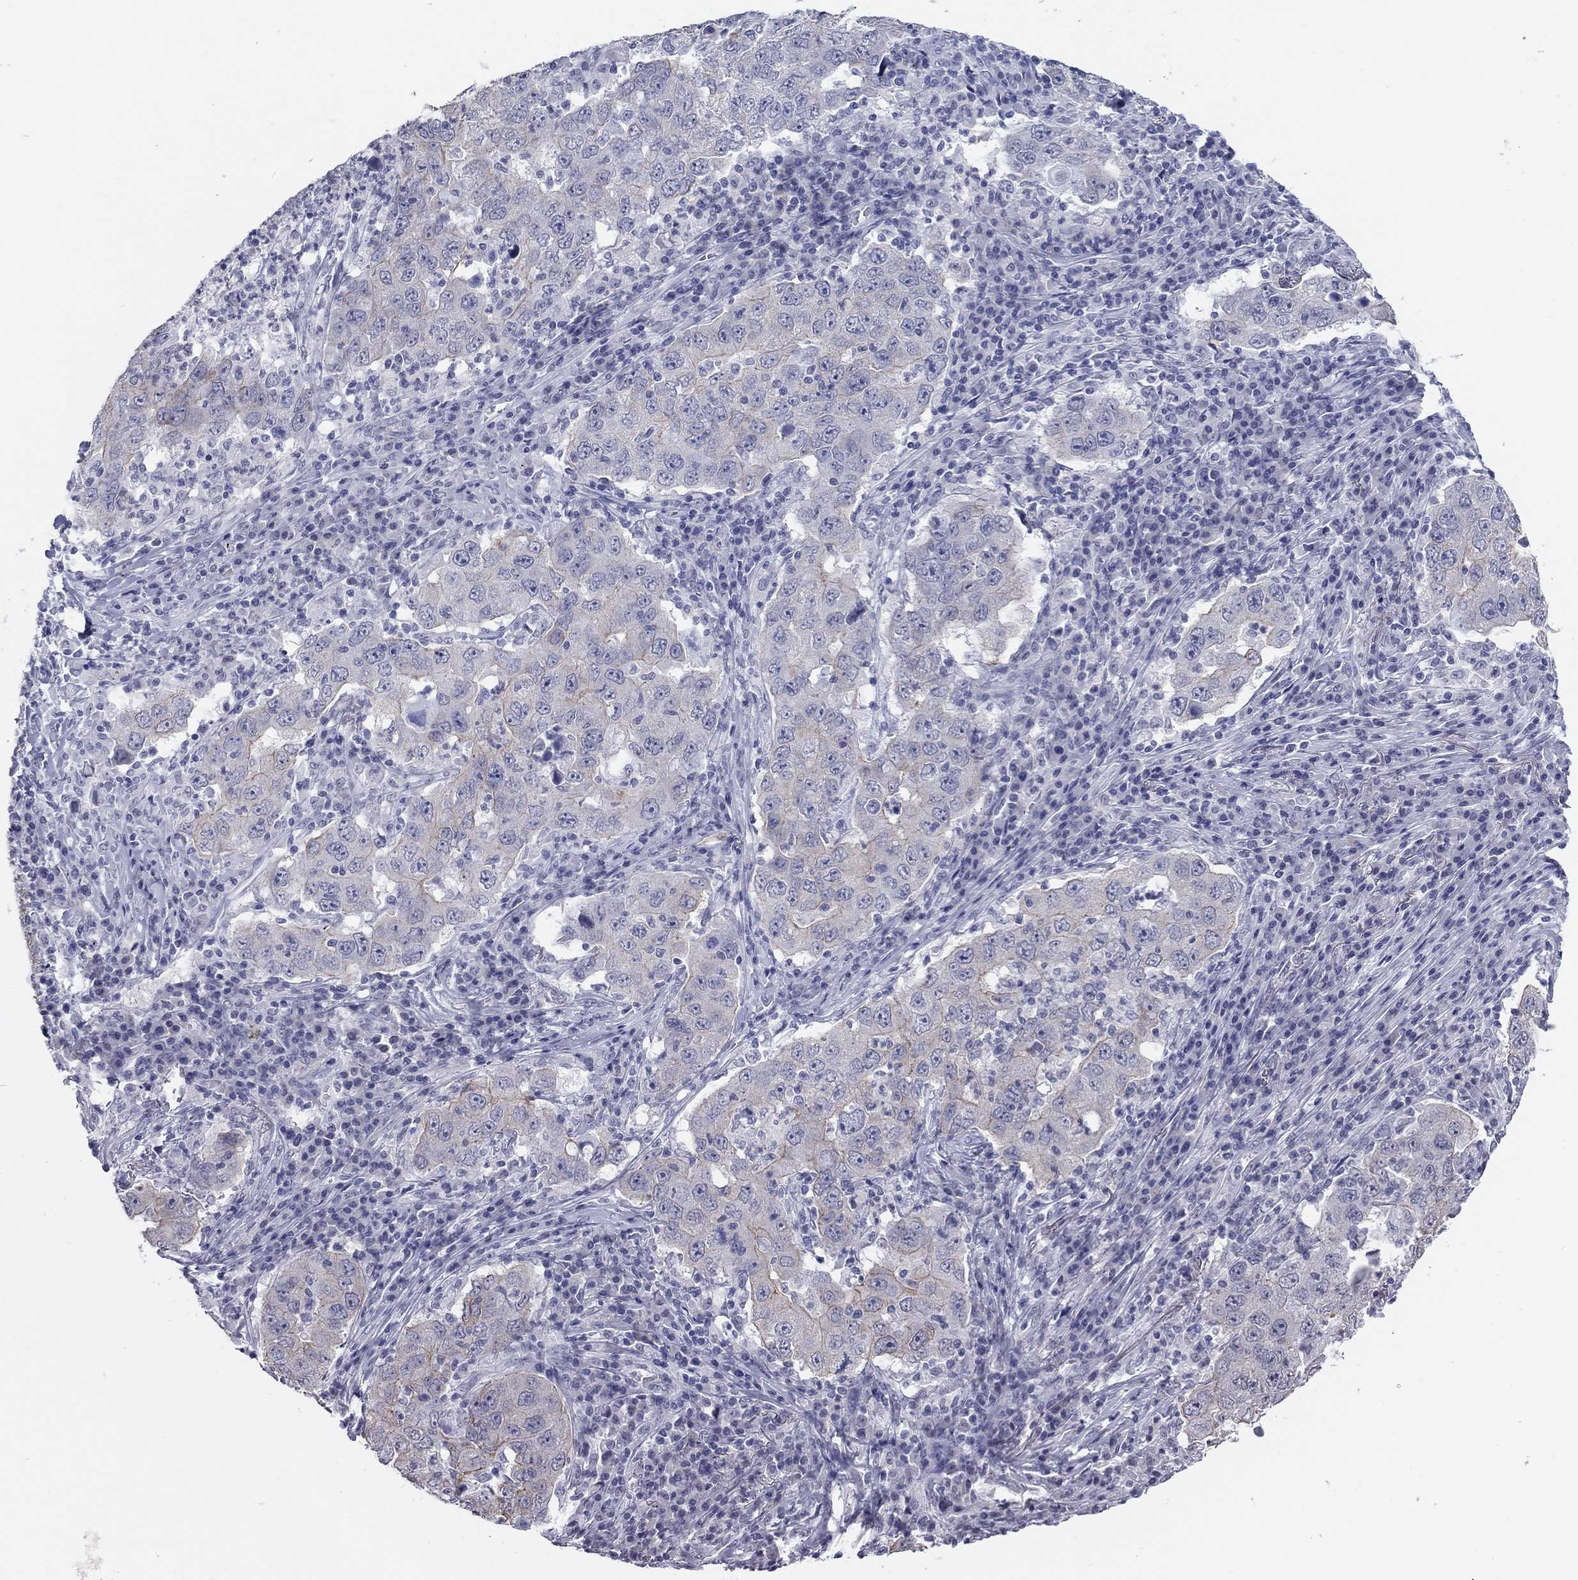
{"staining": {"intensity": "weak", "quantity": "<25%", "location": "cytoplasmic/membranous"}, "tissue": "lung cancer", "cell_type": "Tumor cells", "image_type": "cancer", "snomed": [{"axis": "morphology", "description": "Adenocarcinoma, NOS"}, {"axis": "topography", "description": "Lung"}], "caption": "IHC of lung cancer (adenocarcinoma) exhibits no staining in tumor cells. The staining was performed using DAB (3,3'-diaminobenzidine) to visualize the protein expression in brown, while the nuclei were stained in blue with hematoxylin (Magnification: 20x).", "gene": "KRT75", "patient": {"sex": "male", "age": 73}}